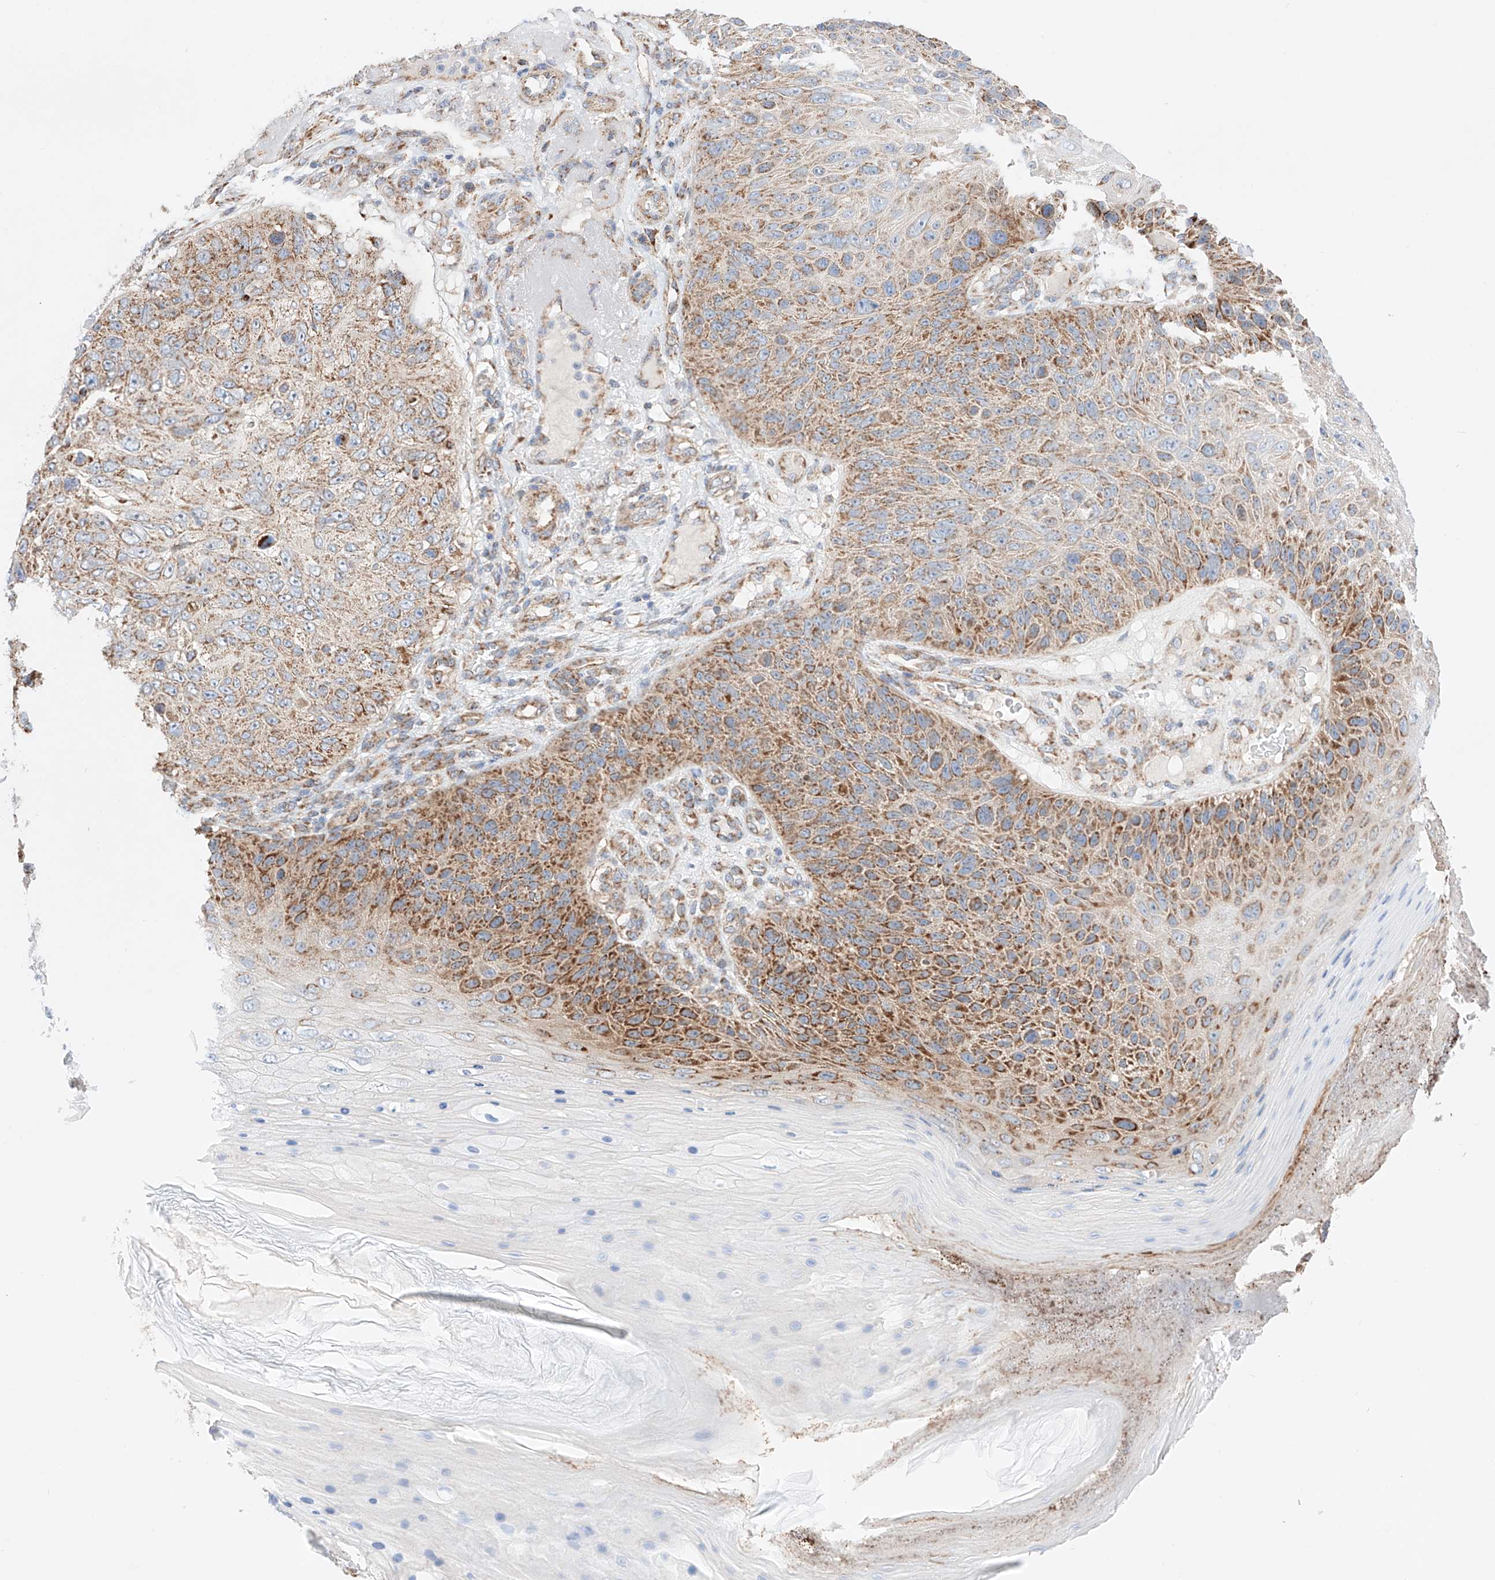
{"staining": {"intensity": "moderate", "quantity": ">75%", "location": "cytoplasmic/membranous"}, "tissue": "skin cancer", "cell_type": "Tumor cells", "image_type": "cancer", "snomed": [{"axis": "morphology", "description": "Squamous cell carcinoma, NOS"}, {"axis": "topography", "description": "Skin"}], "caption": "Immunohistochemistry (IHC) histopathology image of neoplastic tissue: human skin cancer (squamous cell carcinoma) stained using immunohistochemistry displays medium levels of moderate protein expression localized specifically in the cytoplasmic/membranous of tumor cells, appearing as a cytoplasmic/membranous brown color.", "gene": "KTI12", "patient": {"sex": "female", "age": 88}}